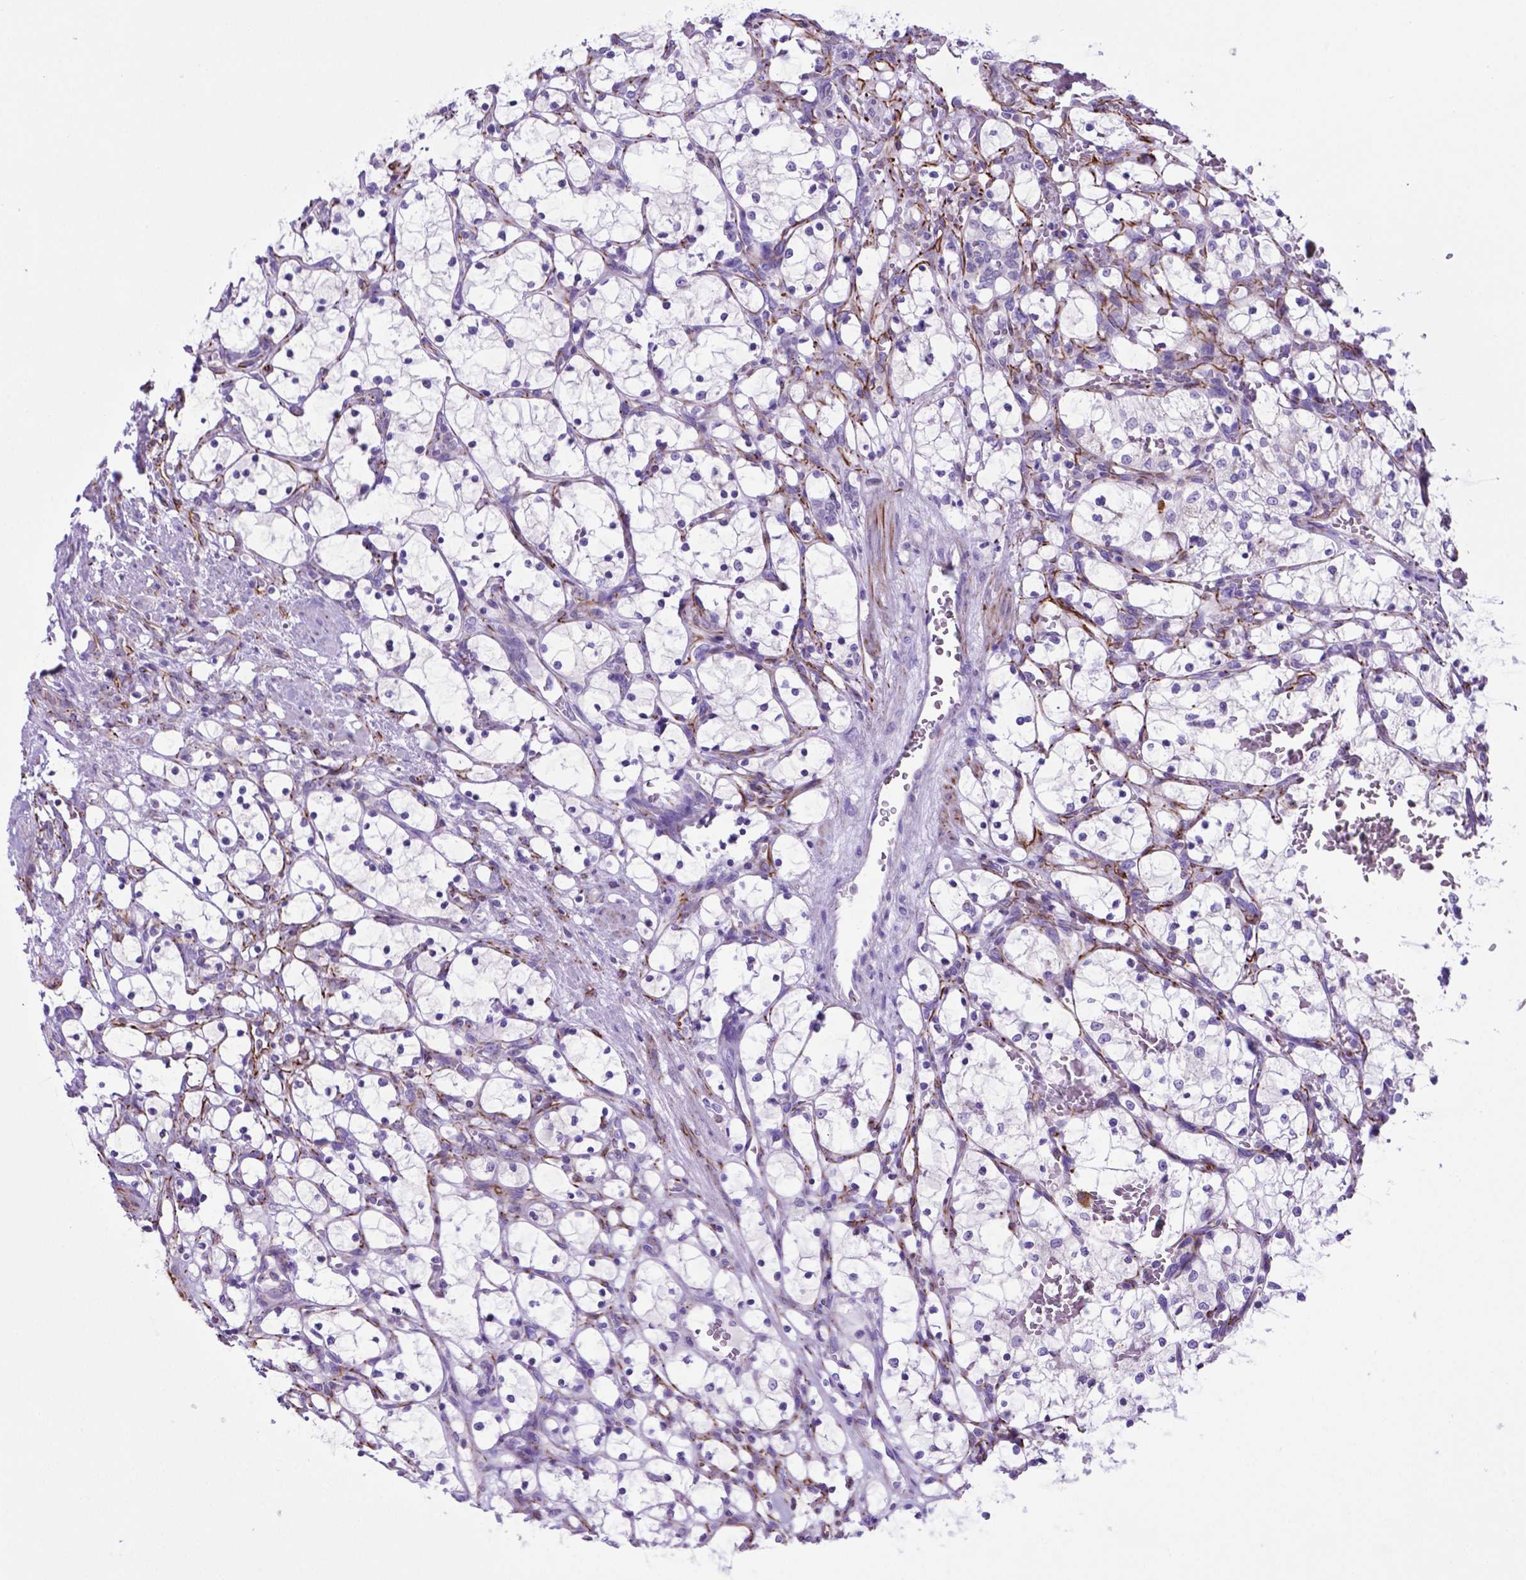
{"staining": {"intensity": "negative", "quantity": "none", "location": "none"}, "tissue": "renal cancer", "cell_type": "Tumor cells", "image_type": "cancer", "snomed": [{"axis": "morphology", "description": "Adenocarcinoma, NOS"}, {"axis": "topography", "description": "Kidney"}], "caption": "Photomicrograph shows no significant protein positivity in tumor cells of renal adenocarcinoma.", "gene": "LZTR1", "patient": {"sex": "female", "age": 69}}